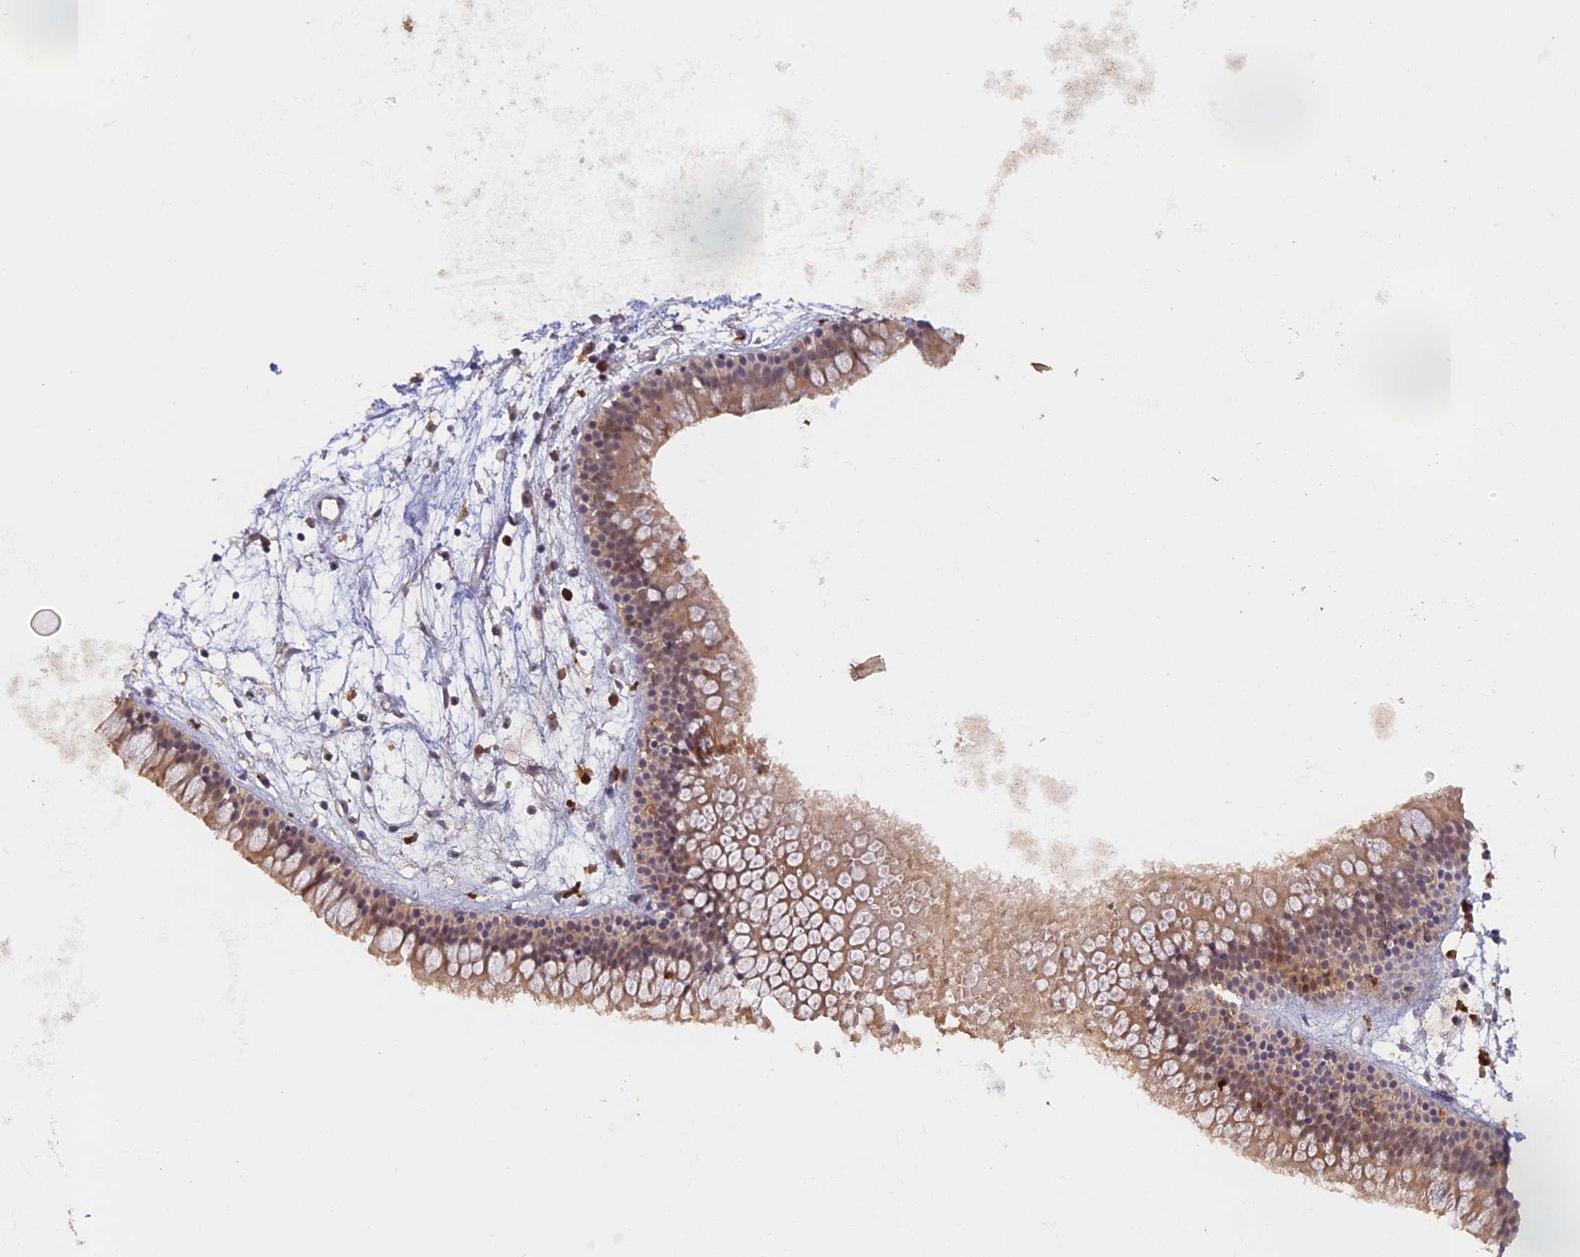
{"staining": {"intensity": "moderate", "quantity": ">75%", "location": "cytoplasmic/membranous"}, "tissue": "nasopharynx", "cell_type": "Respiratory epithelial cells", "image_type": "normal", "snomed": [{"axis": "morphology", "description": "Normal tissue, NOS"}, {"axis": "topography", "description": "Nasopharynx"}], "caption": "Brown immunohistochemical staining in benign human nasopharynx demonstrates moderate cytoplasmic/membranous staining in about >75% of respiratory epithelial cells.", "gene": "NCF4", "patient": {"sex": "male", "age": 82}}